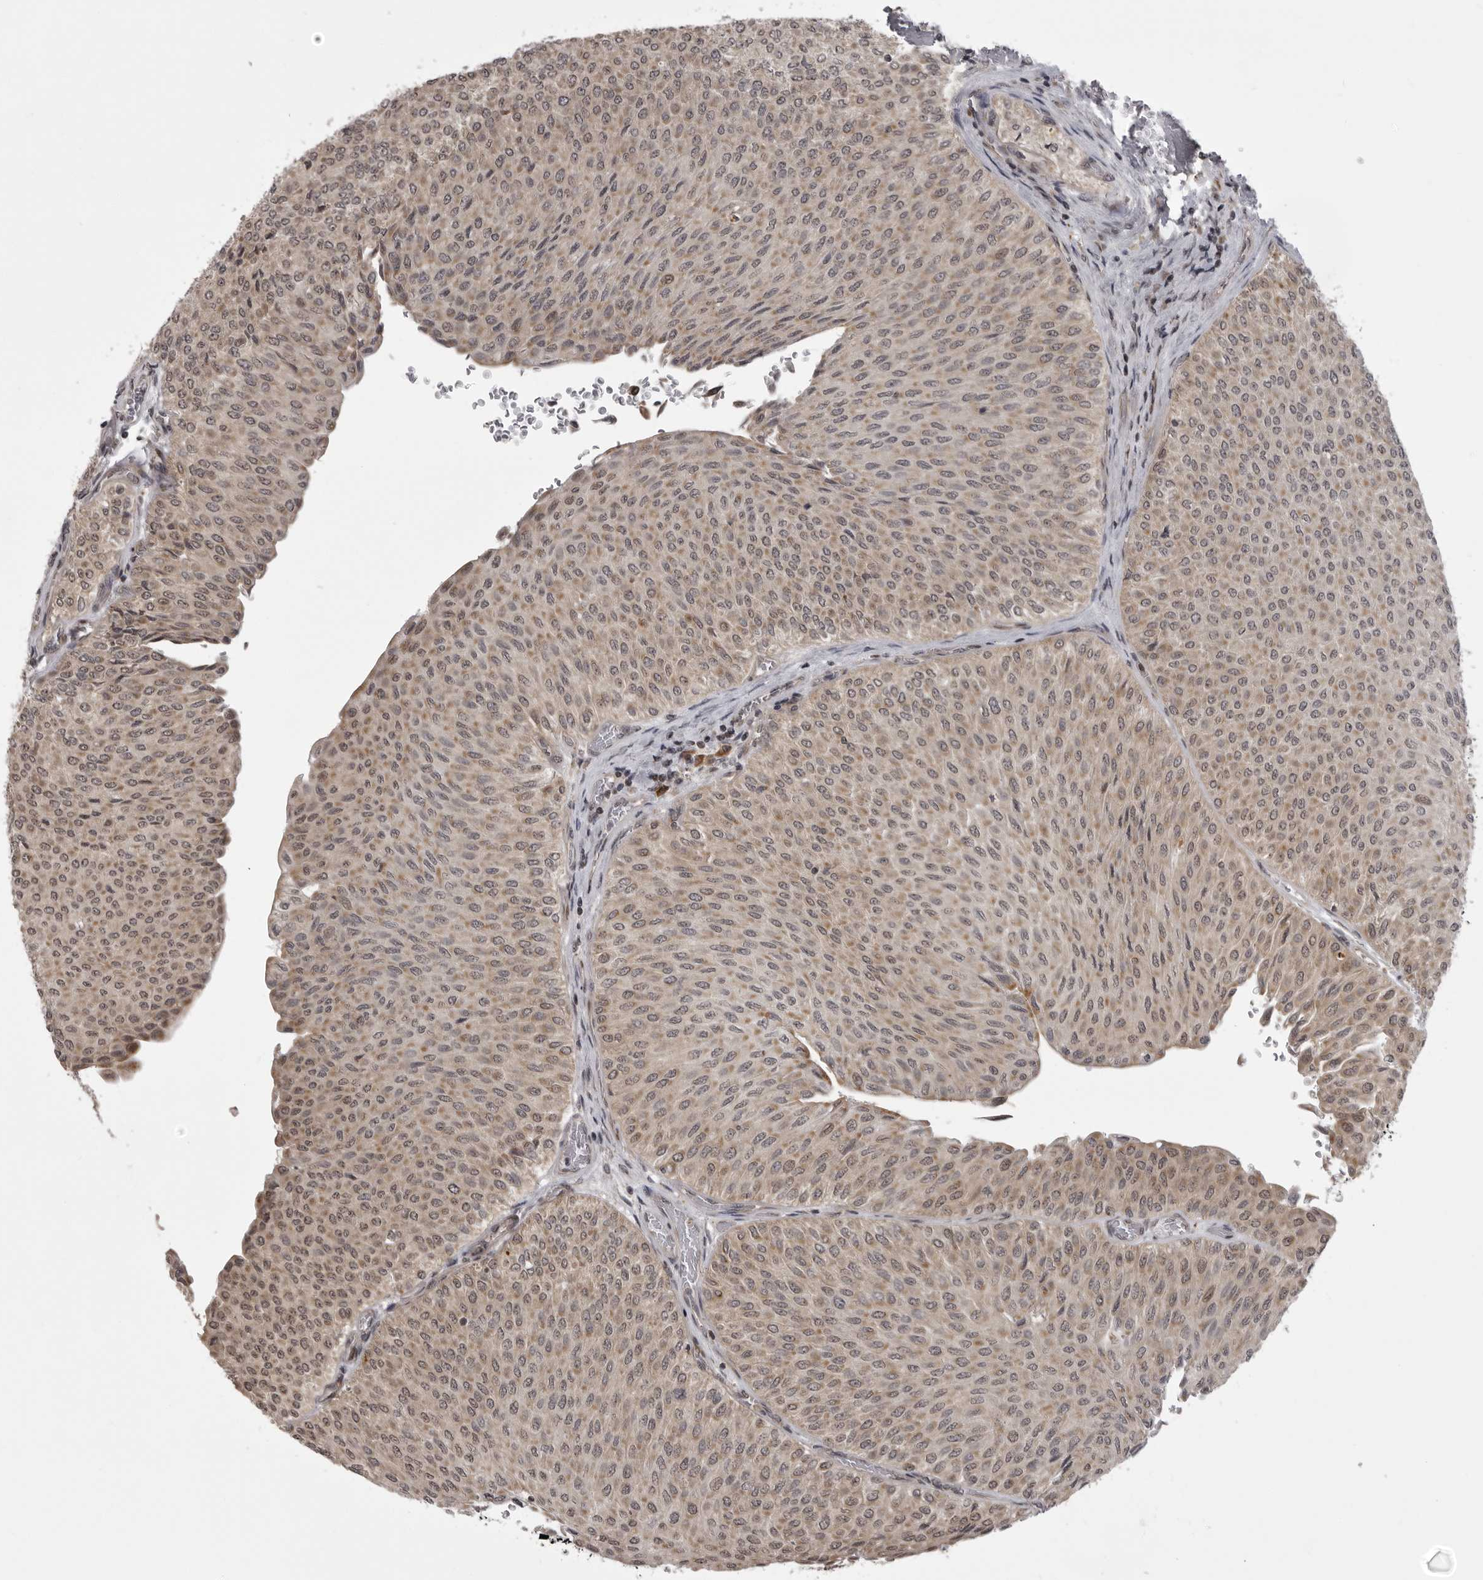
{"staining": {"intensity": "moderate", "quantity": ">75%", "location": "cytoplasmic/membranous,nuclear"}, "tissue": "urothelial cancer", "cell_type": "Tumor cells", "image_type": "cancer", "snomed": [{"axis": "morphology", "description": "Urothelial carcinoma, Low grade"}, {"axis": "topography", "description": "Urinary bladder"}], "caption": "IHC photomicrograph of low-grade urothelial carcinoma stained for a protein (brown), which shows medium levels of moderate cytoplasmic/membranous and nuclear staining in approximately >75% of tumor cells.", "gene": "C1orf109", "patient": {"sex": "male", "age": 78}}